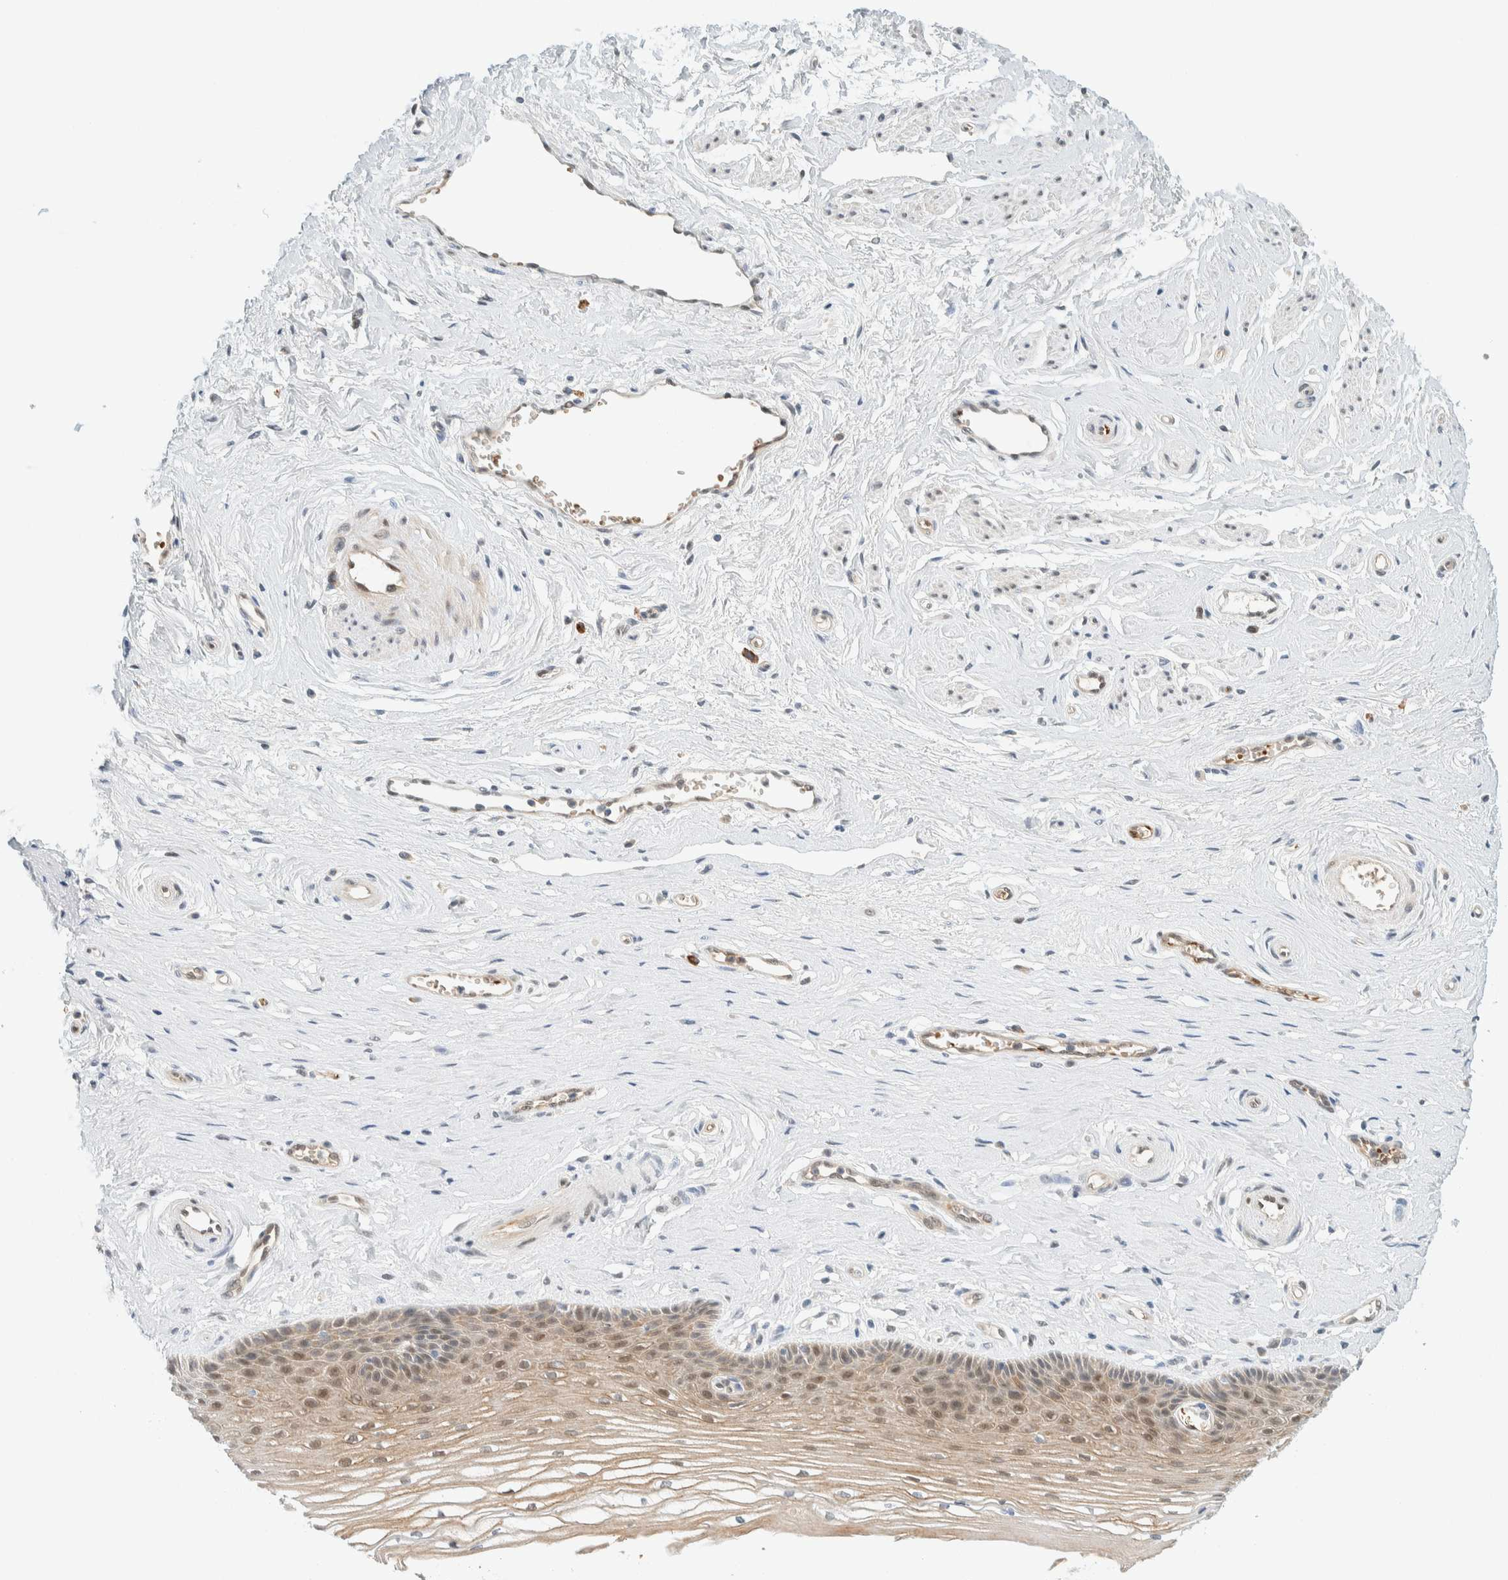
{"staining": {"intensity": "moderate", "quantity": ">75%", "location": "cytoplasmic/membranous,nuclear"}, "tissue": "vagina", "cell_type": "Squamous epithelial cells", "image_type": "normal", "snomed": [{"axis": "morphology", "description": "Normal tissue, NOS"}, {"axis": "topography", "description": "Vagina"}], "caption": "Protein expression analysis of benign vagina displays moderate cytoplasmic/membranous,nuclear staining in approximately >75% of squamous epithelial cells.", "gene": "TSTD2", "patient": {"sex": "female", "age": 46}}